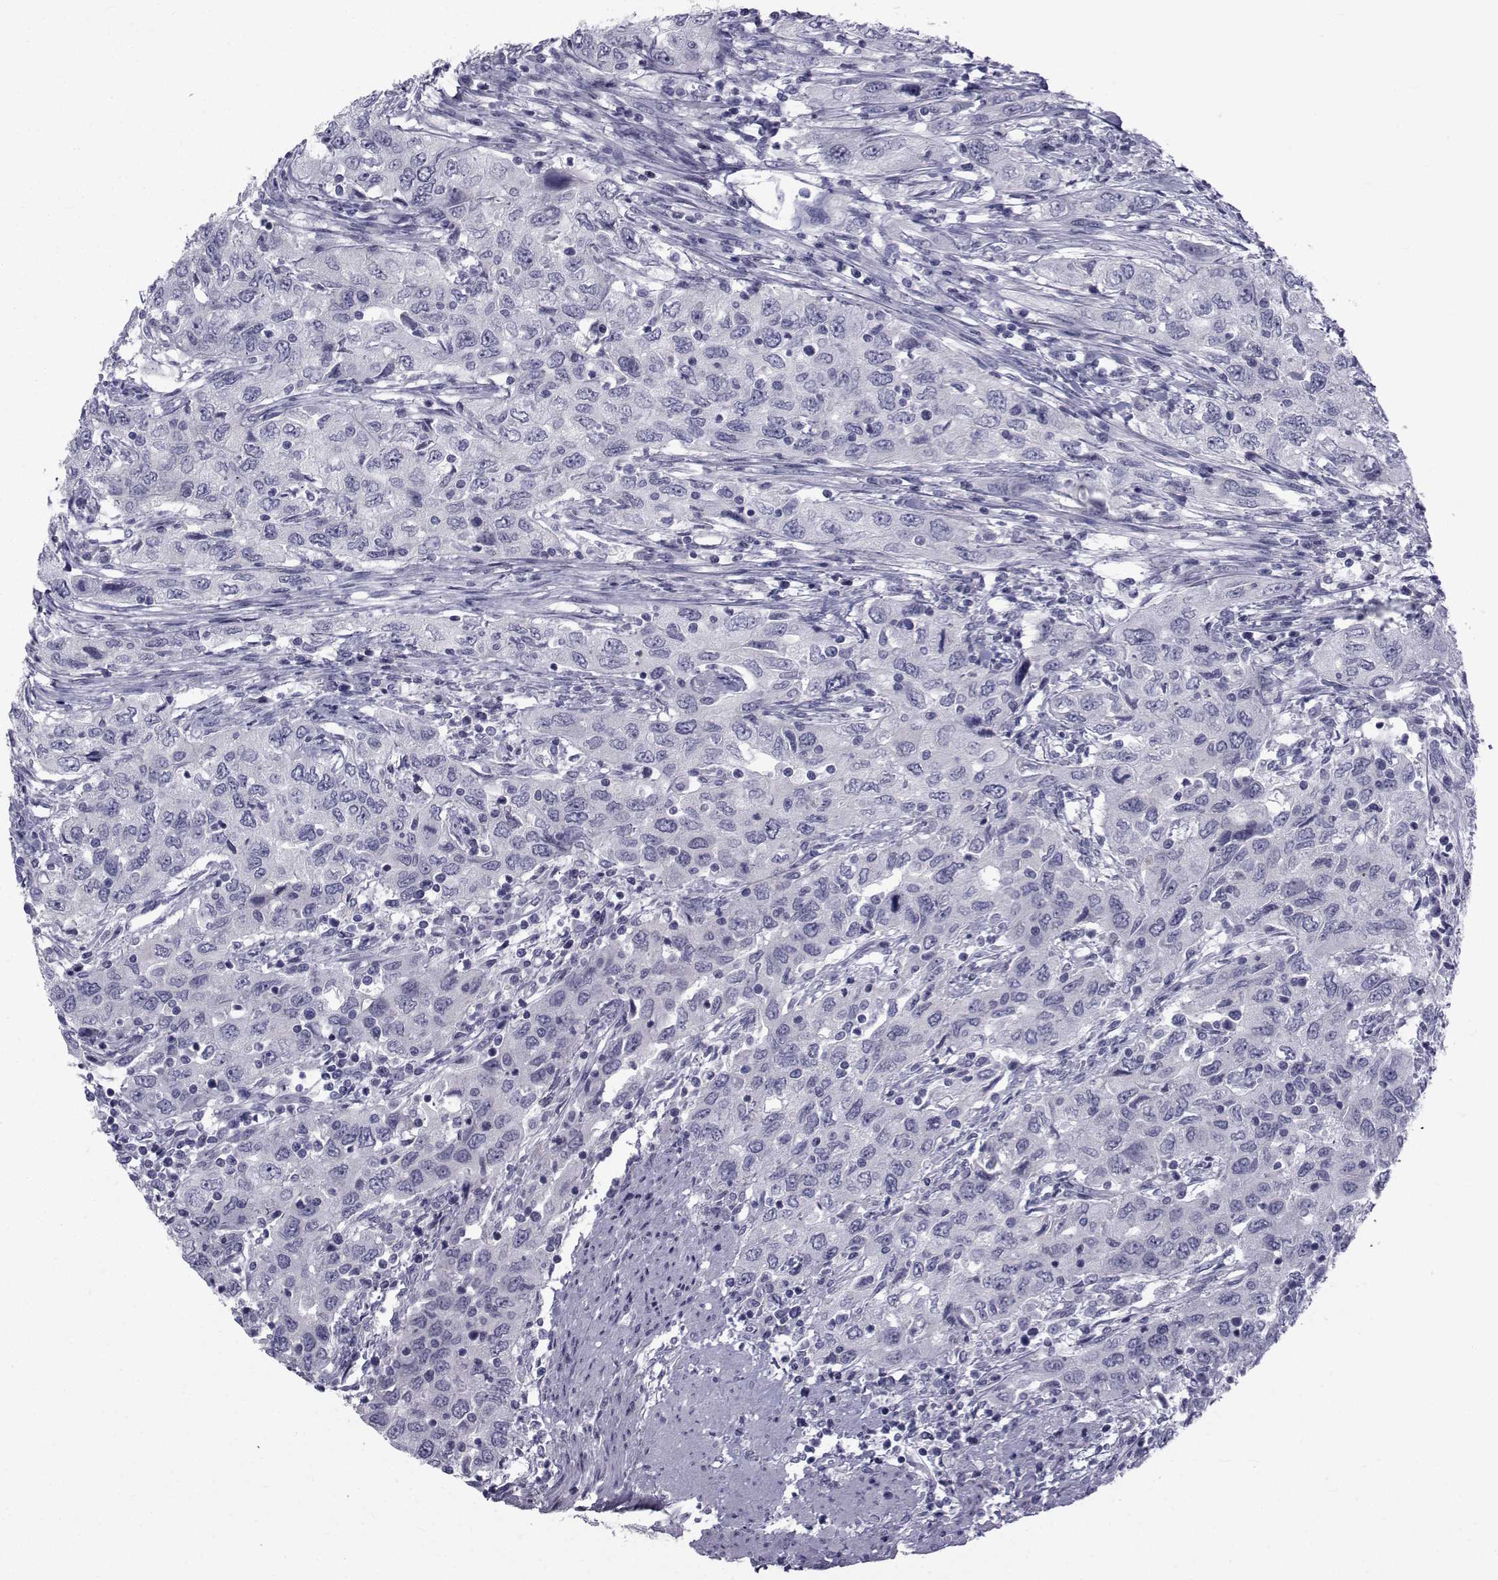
{"staining": {"intensity": "negative", "quantity": "none", "location": "none"}, "tissue": "urothelial cancer", "cell_type": "Tumor cells", "image_type": "cancer", "snomed": [{"axis": "morphology", "description": "Urothelial carcinoma, High grade"}, {"axis": "topography", "description": "Urinary bladder"}], "caption": "Tumor cells are negative for brown protein staining in urothelial carcinoma (high-grade).", "gene": "FDXR", "patient": {"sex": "male", "age": 76}}